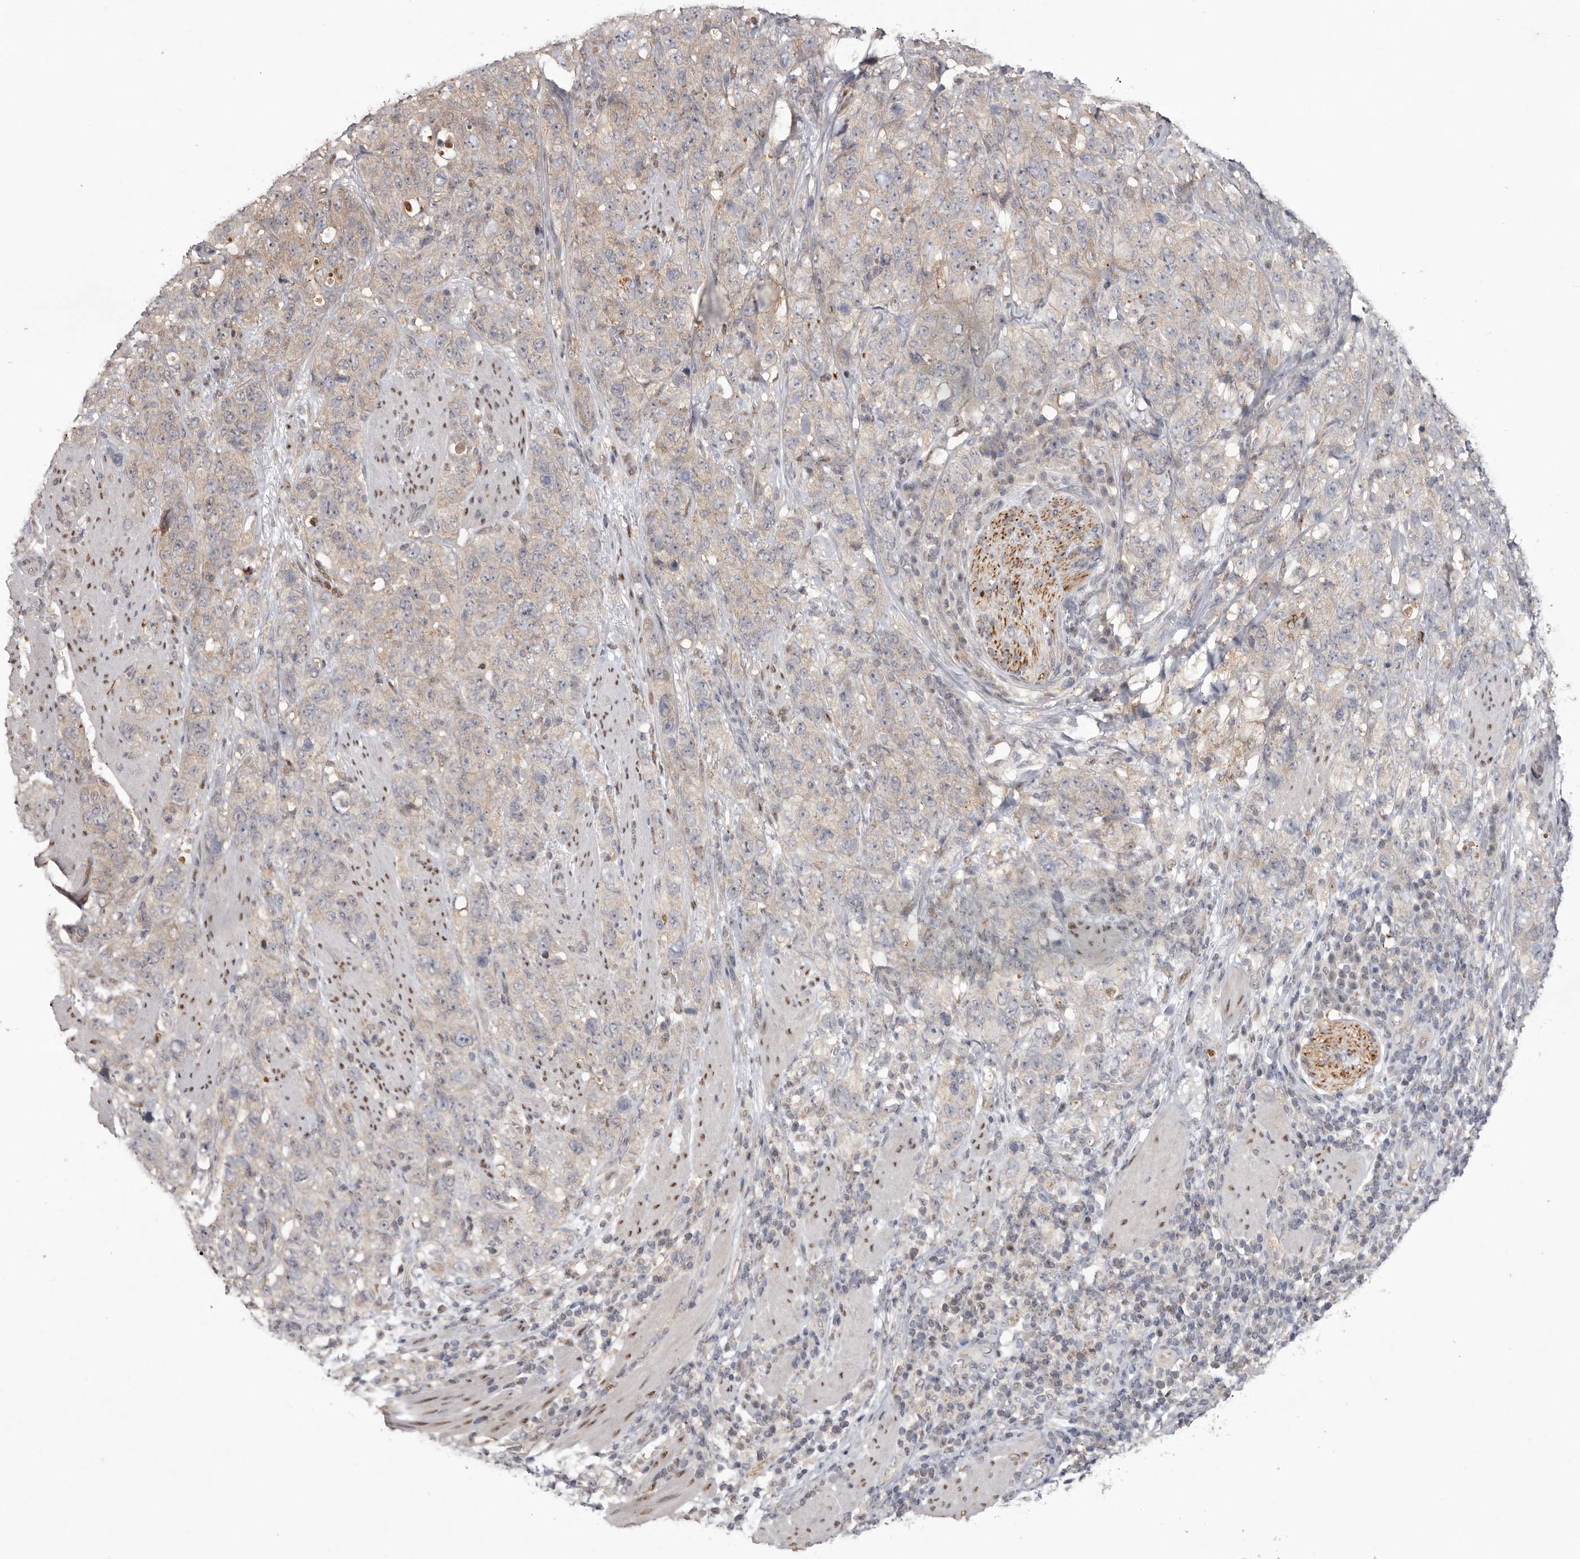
{"staining": {"intensity": "weak", "quantity": "25%-75%", "location": "cytoplasmic/membranous"}, "tissue": "stomach cancer", "cell_type": "Tumor cells", "image_type": "cancer", "snomed": [{"axis": "morphology", "description": "Adenocarcinoma, NOS"}, {"axis": "topography", "description": "Stomach"}], "caption": "Immunohistochemistry histopathology image of human adenocarcinoma (stomach) stained for a protein (brown), which reveals low levels of weak cytoplasmic/membranous positivity in approximately 25%-75% of tumor cells.", "gene": "TADA1", "patient": {"sex": "male", "age": 48}}